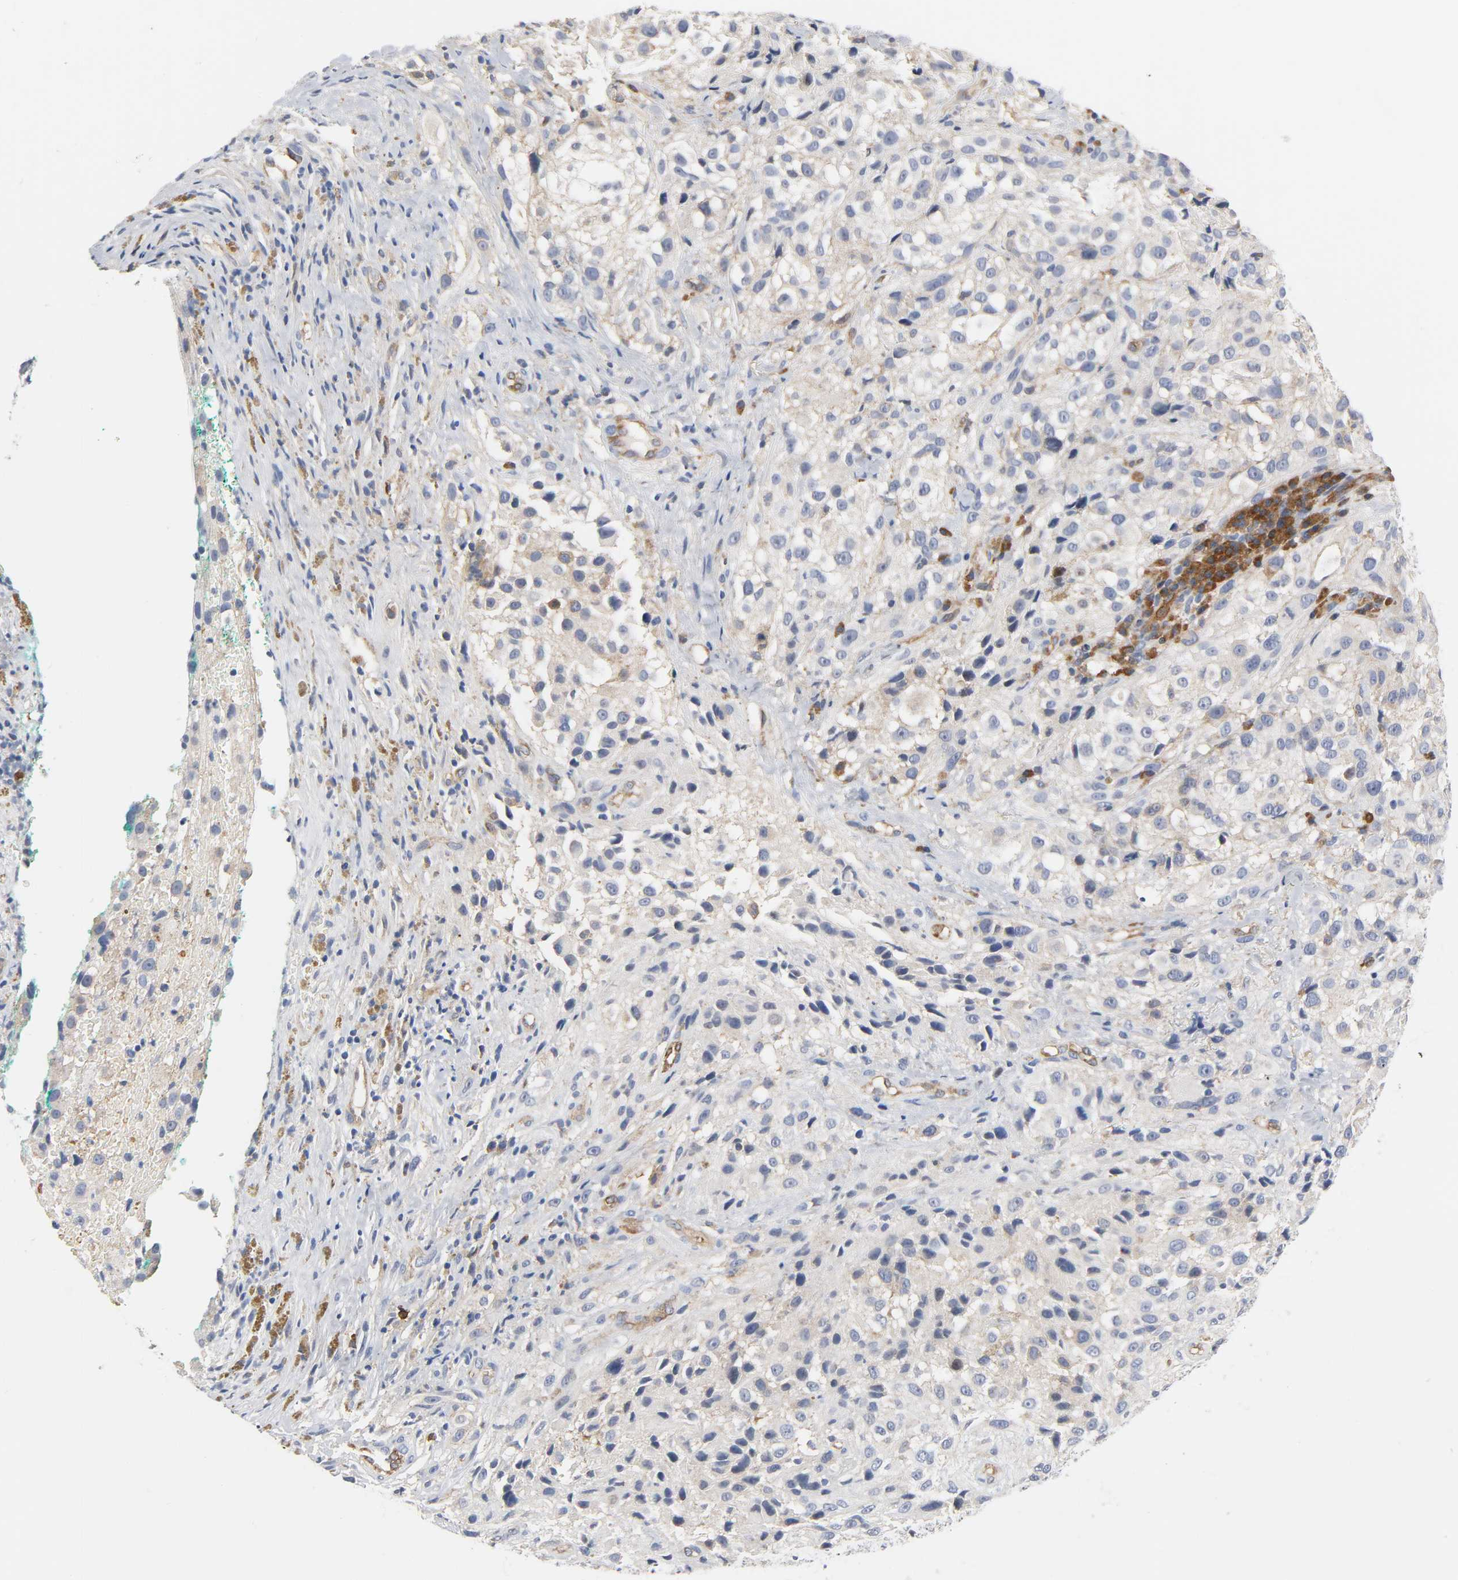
{"staining": {"intensity": "weak", "quantity": "<25%", "location": "cytoplasmic/membranous"}, "tissue": "melanoma", "cell_type": "Tumor cells", "image_type": "cancer", "snomed": [{"axis": "morphology", "description": "Necrosis, NOS"}, {"axis": "morphology", "description": "Malignant melanoma, NOS"}, {"axis": "topography", "description": "Skin"}], "caption": "An image of human malignant melanoma is negative for staining in tumor cells. The staining is performed using DAB (3,3'-diaminobenzidine) brown chromogen with nuclei counter-stained in using hematoxylin.", "gene": "CD2AP", "patient": {"sex": "female", "age": 87}}